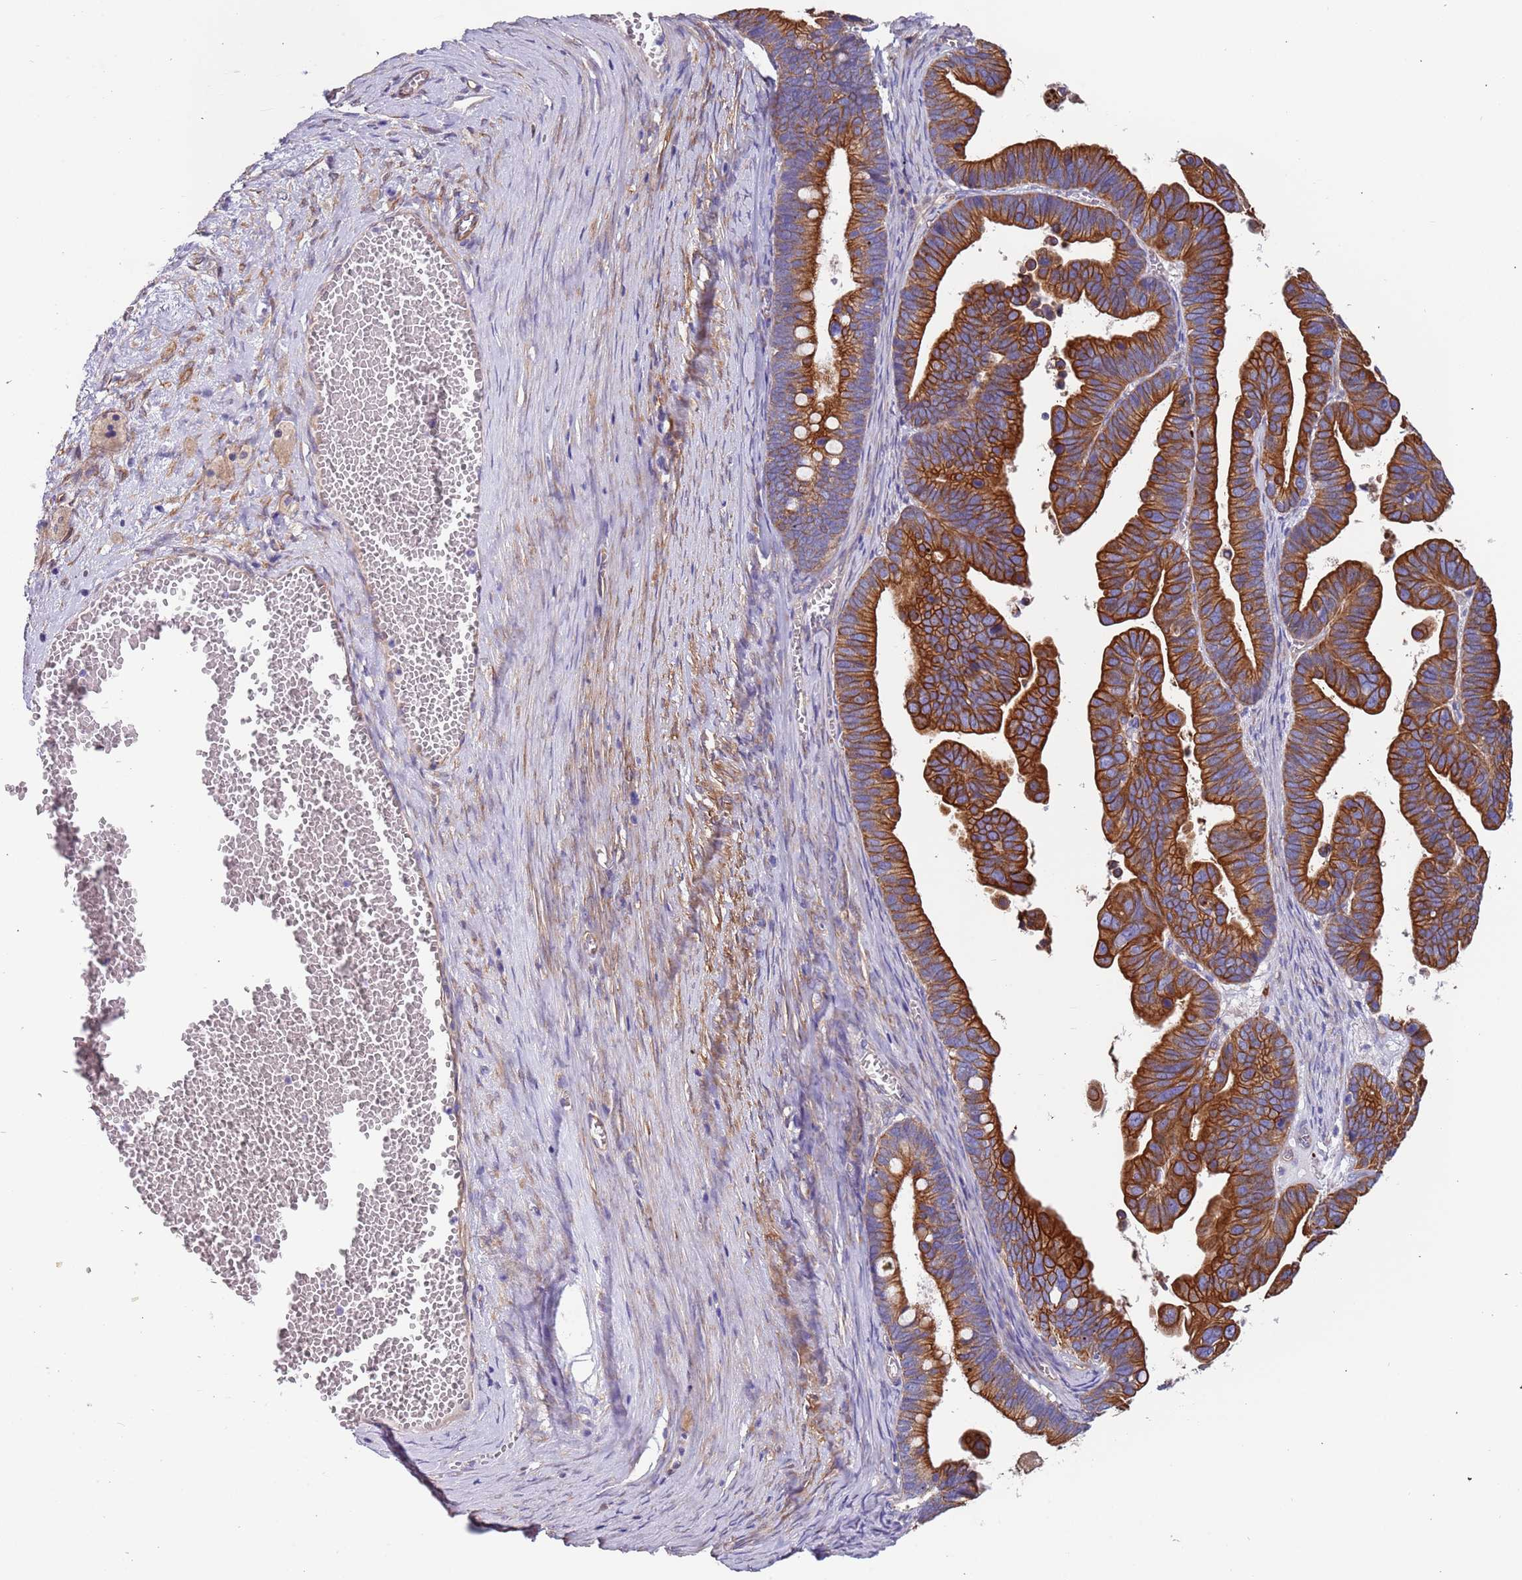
{"staining": {"intensity": "moderate", "quantity": ">75%", "location": "cytoplasmic/membranous"}, "tissue": "ovarian cancer", "cell_type": "Tumor cells", "image_type": "cancer", "snomed": [{"axis": "morphology", "description": "Cystadenocarcinoma, serous, NOS"}, {"axis": "topography", "description": "Ovary"}], "caption": "Human ovarian serous cystadenocarcinoma stained with a protein marker demonstrates moderate staining in tumor cells.", "gene": "LAMB4", "patient": {"sex": "female", "age": 56}}